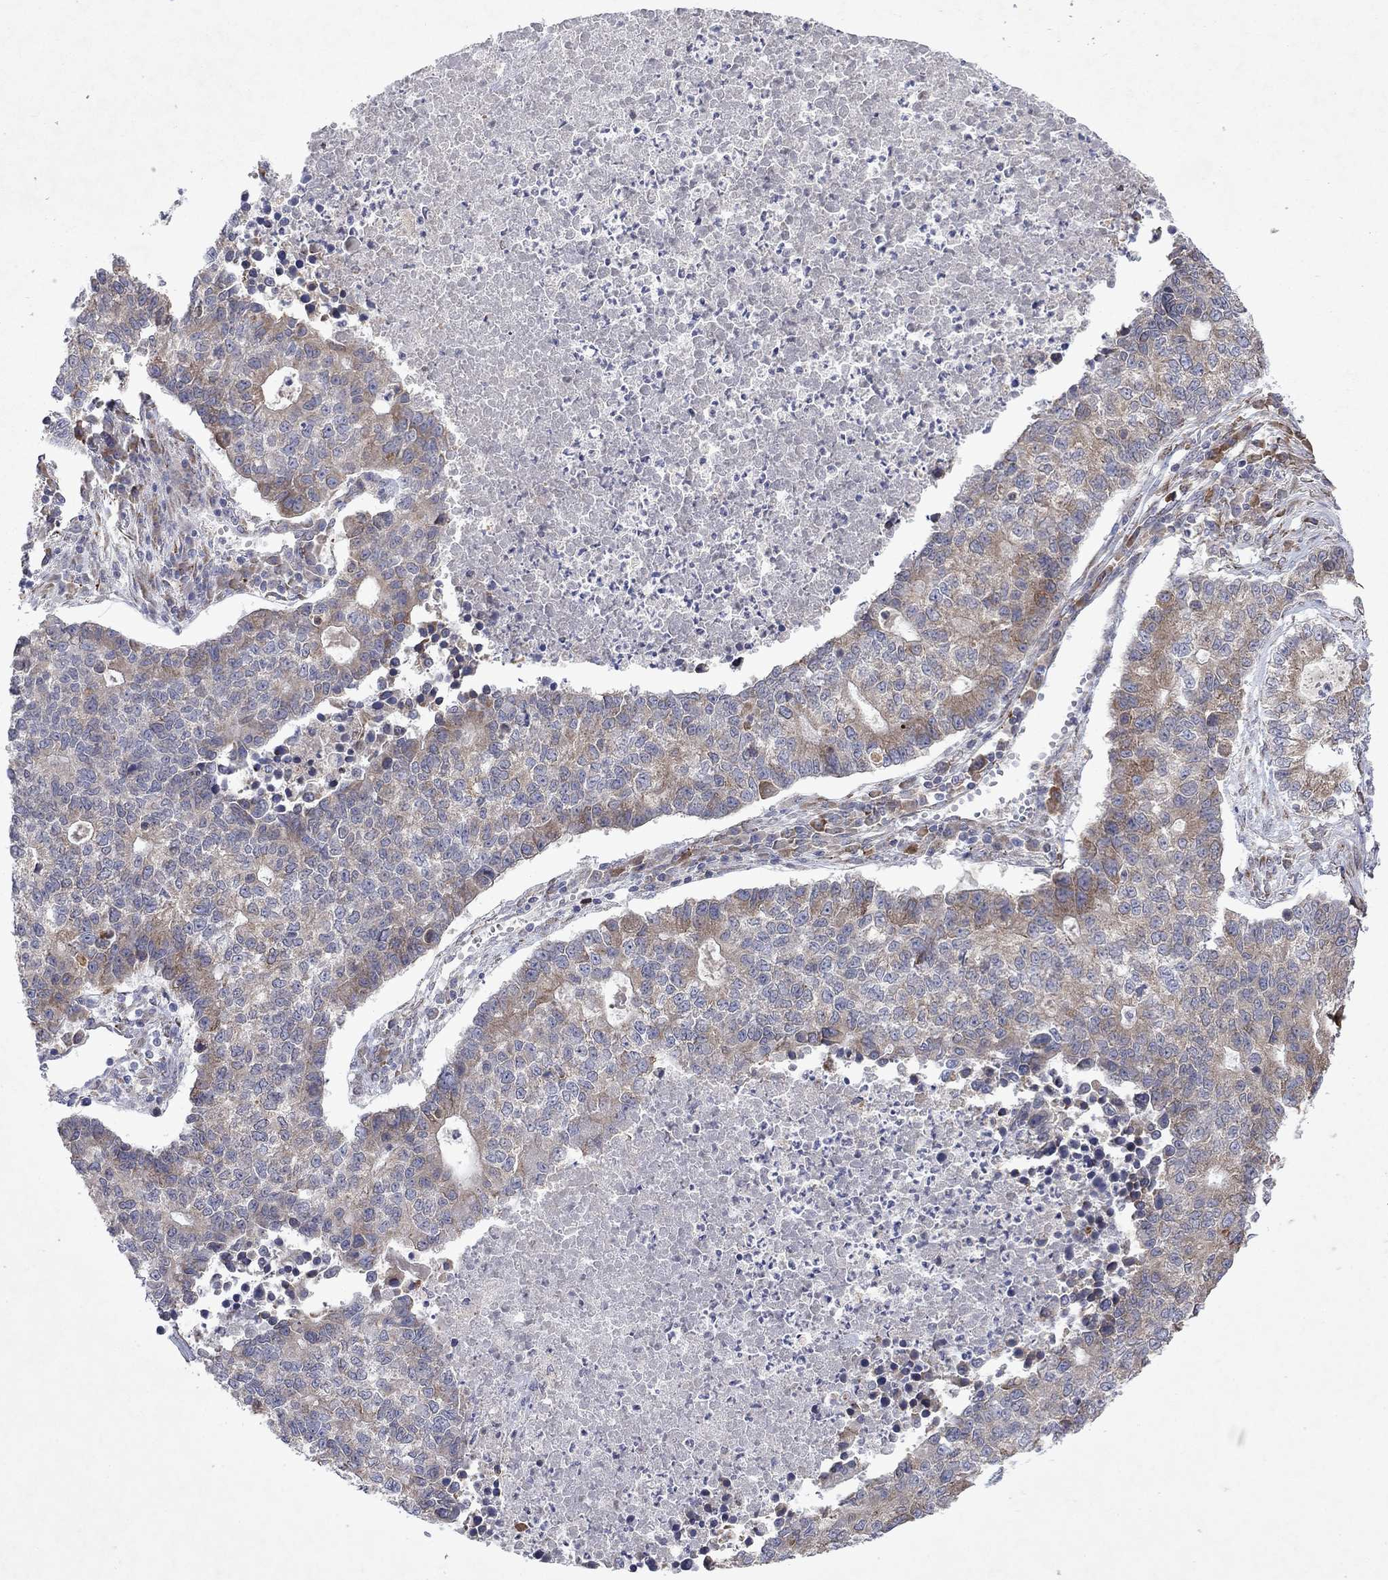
{"staining": {"intensity": "moderate", "quantity": "<25%", "location": "cytoplasmic/membranous"}, "tissue": "lung cancer", "cell_type": "Tumor cells", "image_type": "cancer", "snomed": [{"axis": "morphology", "description": "Adenocarcinoma, NOS"}, {"axis": "topography", "description": "Lung"}], "caption": "A high-resolution image shows immunohistochemistry (IHC) staining of adenocarcinoma (lung), which exhibits moderate cytoplasmic/membranous staining in approximately <25% of tumor cells.", "gene": "TMEM97", "patient": {"sex": "male", "age": 57}}